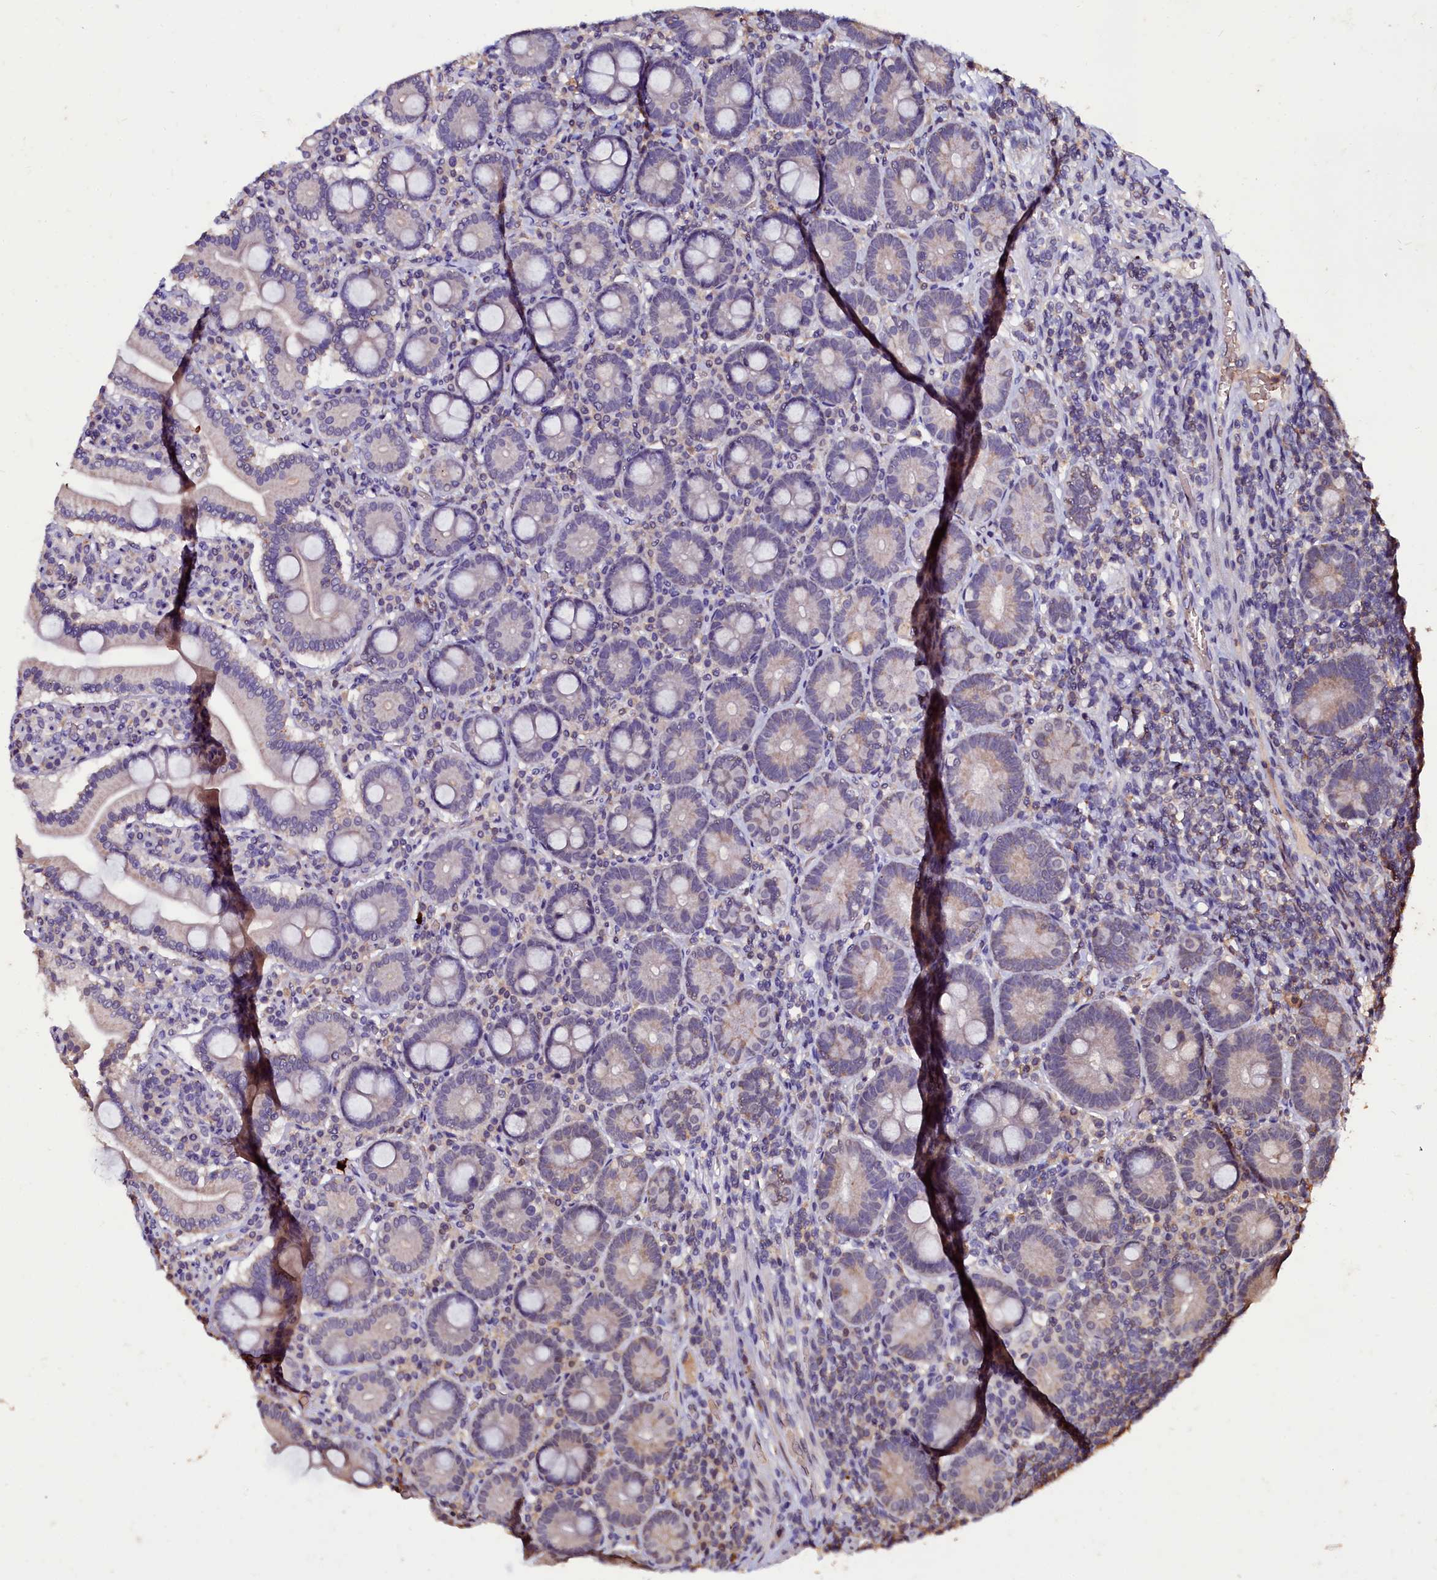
{"staining": {"intensity": "weak", "quantity": "<25%", "location": "cytoplasmic/membranous"}, "tissue": "duodenum", "cell_type": "Glandular cells", "image_type": "normal", "snomed": [{"axis": "morphology", "description": "Normal tissue, NOS"}, {"axis": "topography", "description": "Duodenum"}], "caption": "The micrograph exhibits no significant expression in glandular cells of duodenum.", "gene": "CSTPP1", "patient": {"sex": "male", "age": 55}}